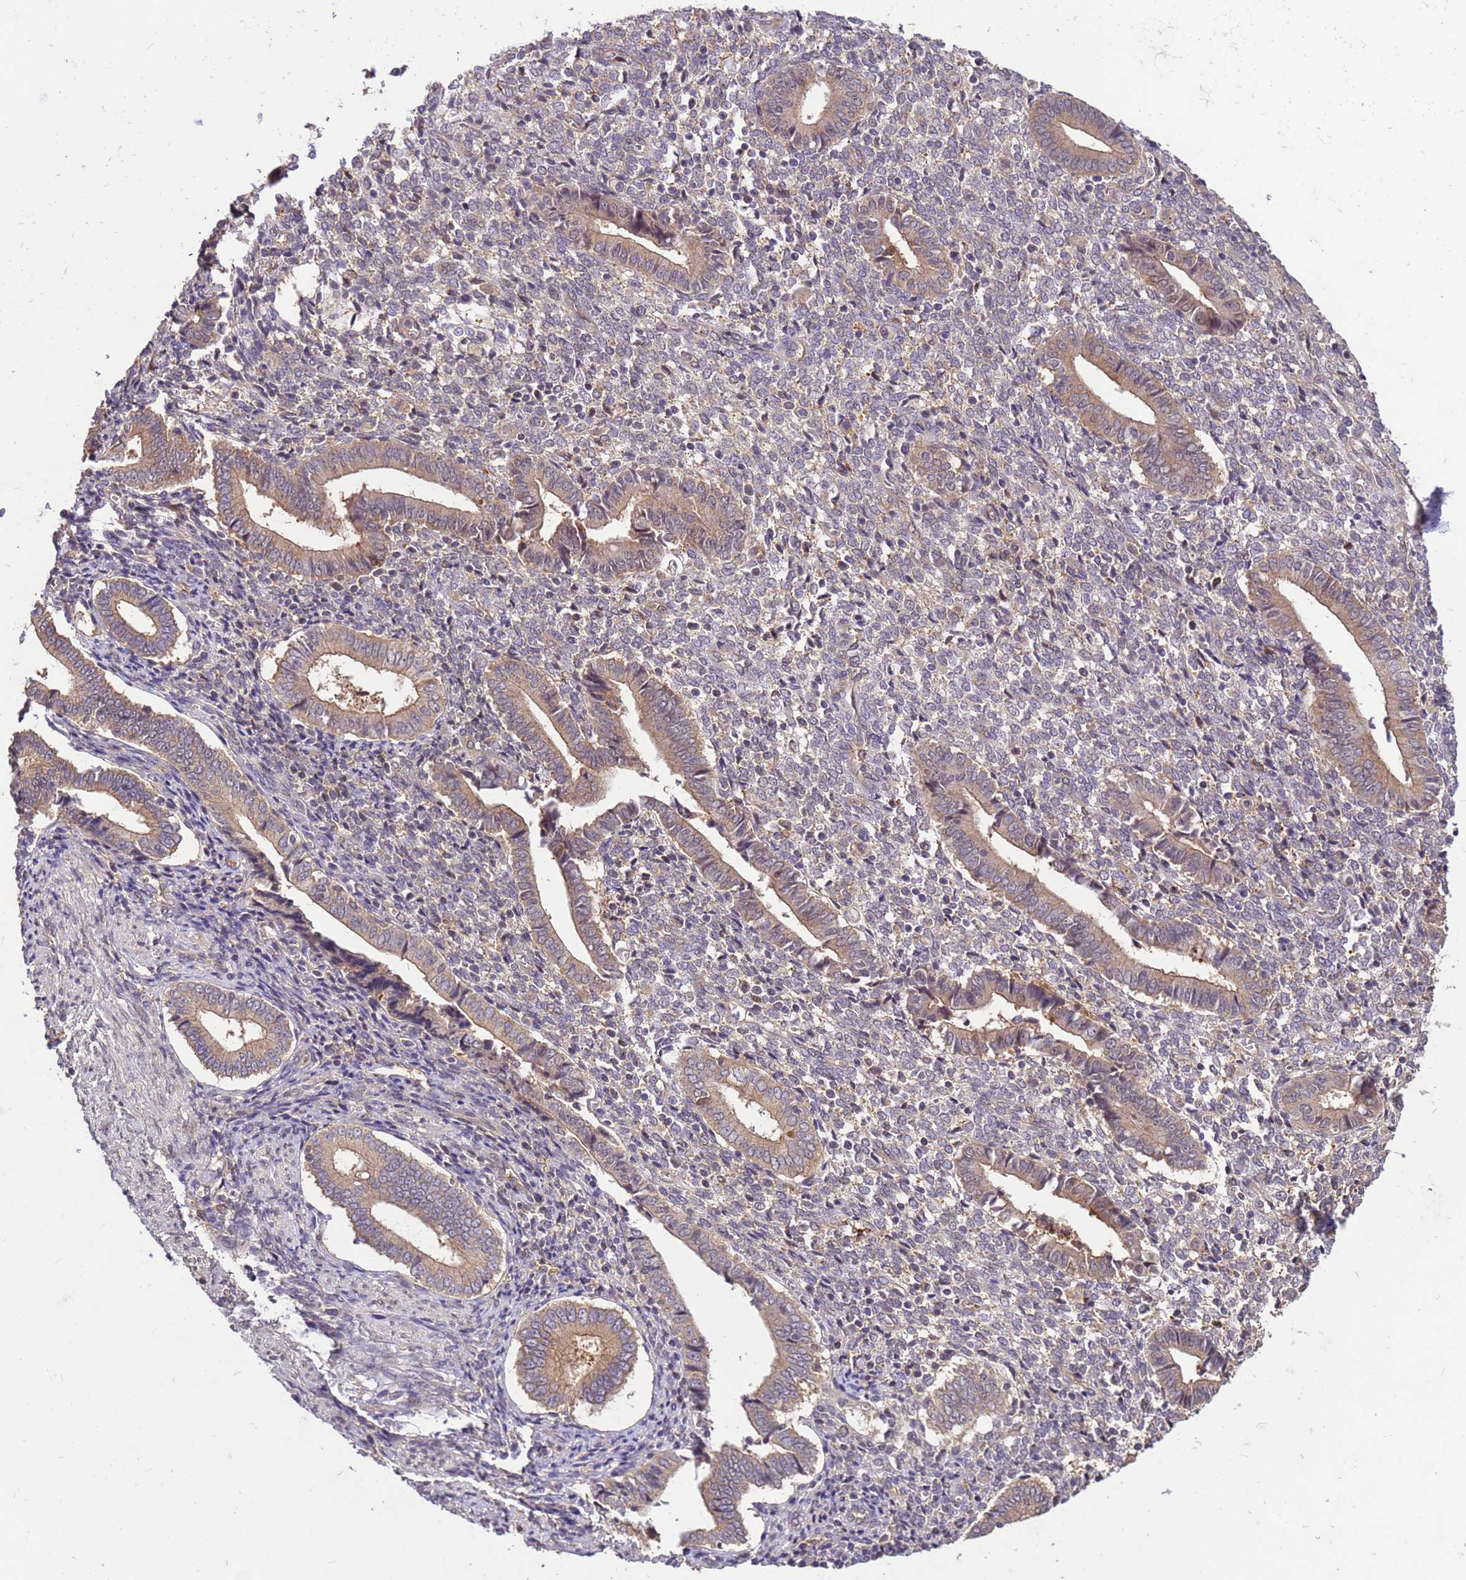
{"staining": {"intensity": "weak", "quantity": ">75%", "location": "cytoplasmic/membranous"}, "tissue": "endometrium", "cell_type": "Cells in endometrial stroma", "image_type": "normal", "snomed": [{"axis": "morphology", "description": "Normal tissue, NOS"}, {"axis": "topography", "description": "Other"}, {"axis": "topography", "description": "Endometrium"}], "caption": "An immunohistochemistry (IHC) micrograph of unremarkable tissue is shown. Protein staining in brown highlights weak cytoplasmic/membranous positivity in endometrium within cells in endometrial stroma.", "gene": "PPP2CA", "patient": {"sex": "female", "age": 44}}